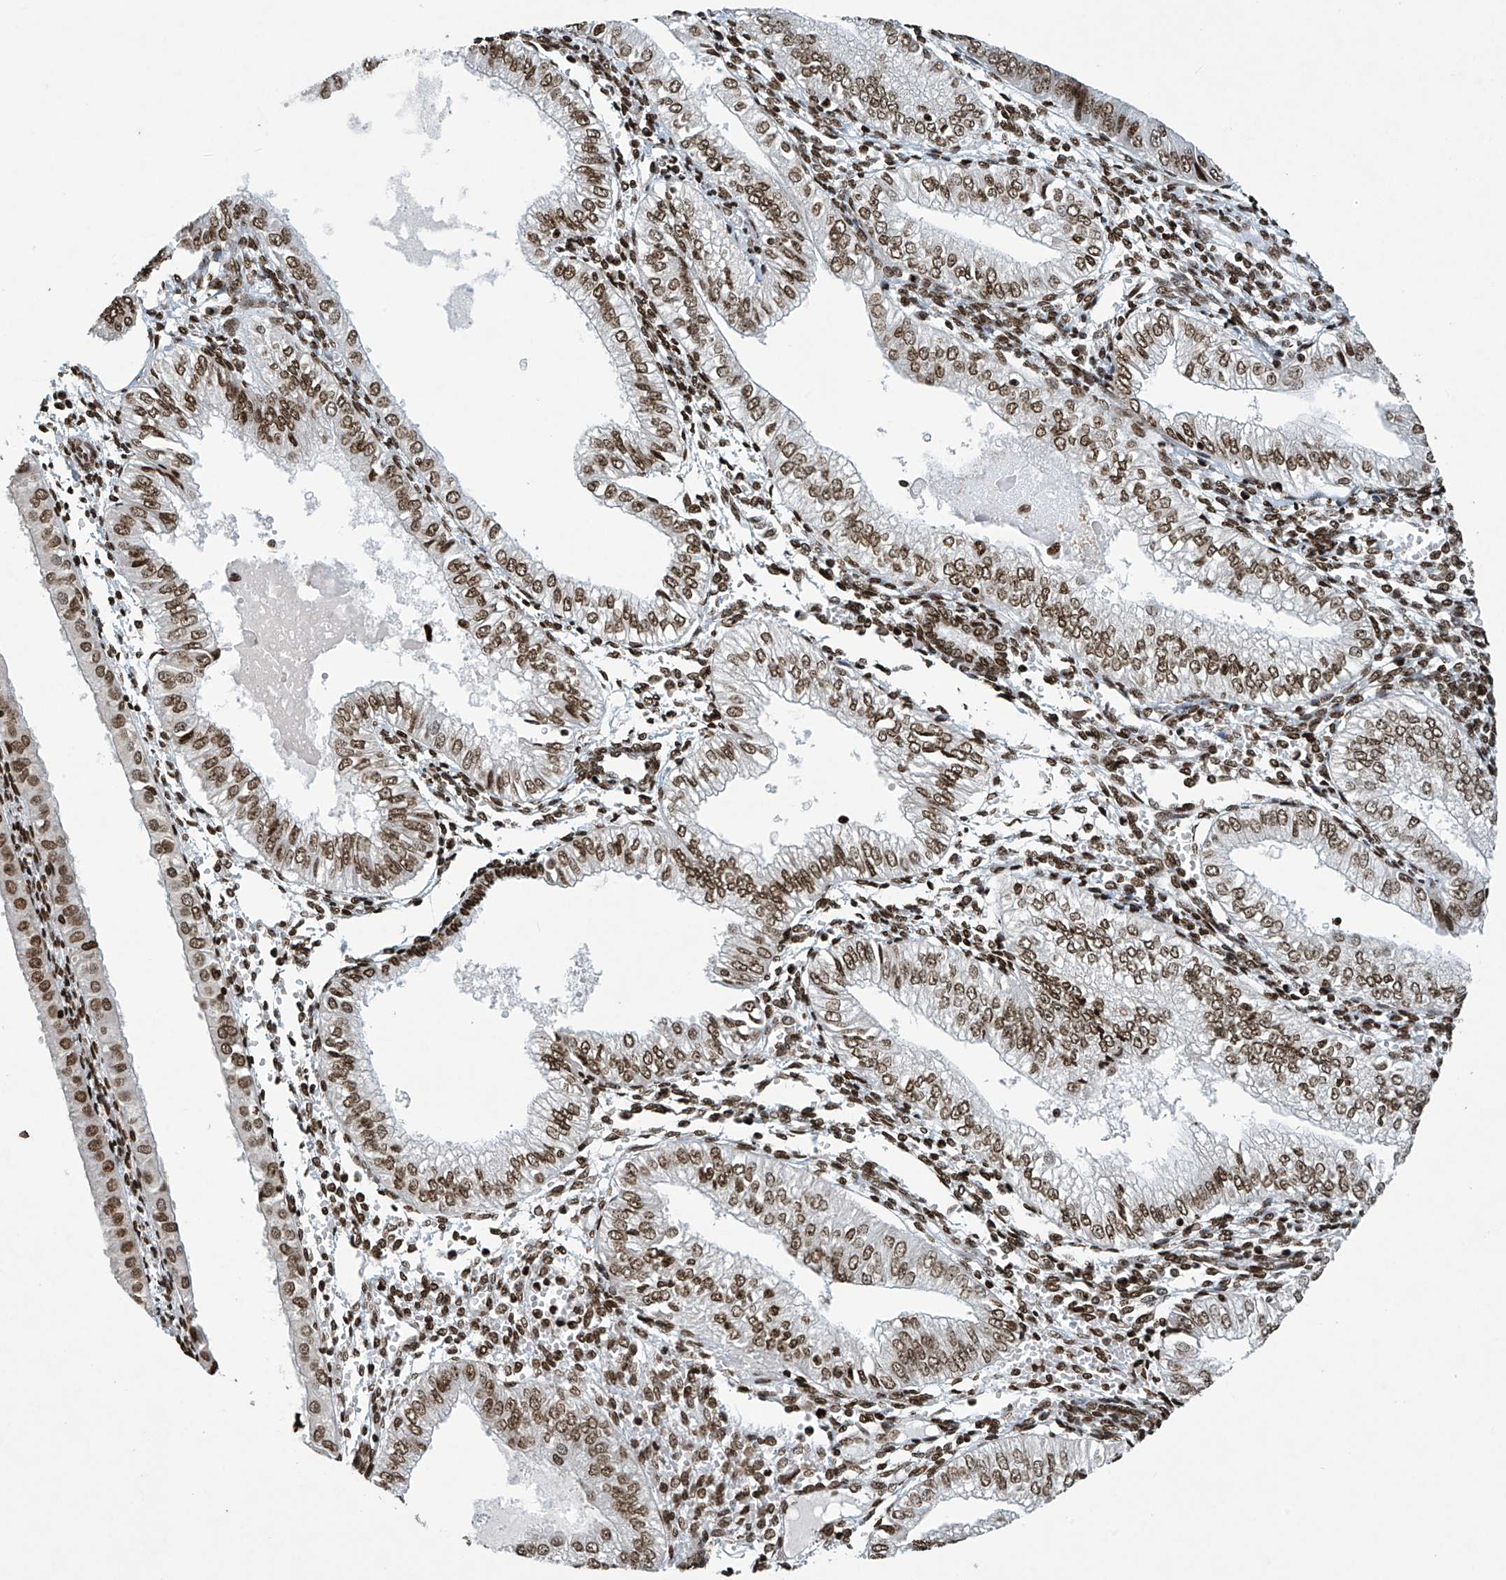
{"staining": {"intensity": "moderate", "quantity": ">75%", "location": "nuclear"}, "tissue": "endometrial cancer", "cell_type": "Tumor cells", "image_type": "cancer", "snomed": [{"axis": "morphology", "description": "Adenocarcinoma, NOS"}, {"axis": "topography", "description": "Endometrium"}], "caption": "The immunohistochemical stain labels moderate nuclear staining in tumor cells of adenocarcinoma (endometrial) tissue. The staining is performed using DAB brown chromogen to label protein expression. The nuclei are counter-stained blue using hematoxylin.", "gene": "H4C16", "patient": {"sex": "female", "age": 53}}